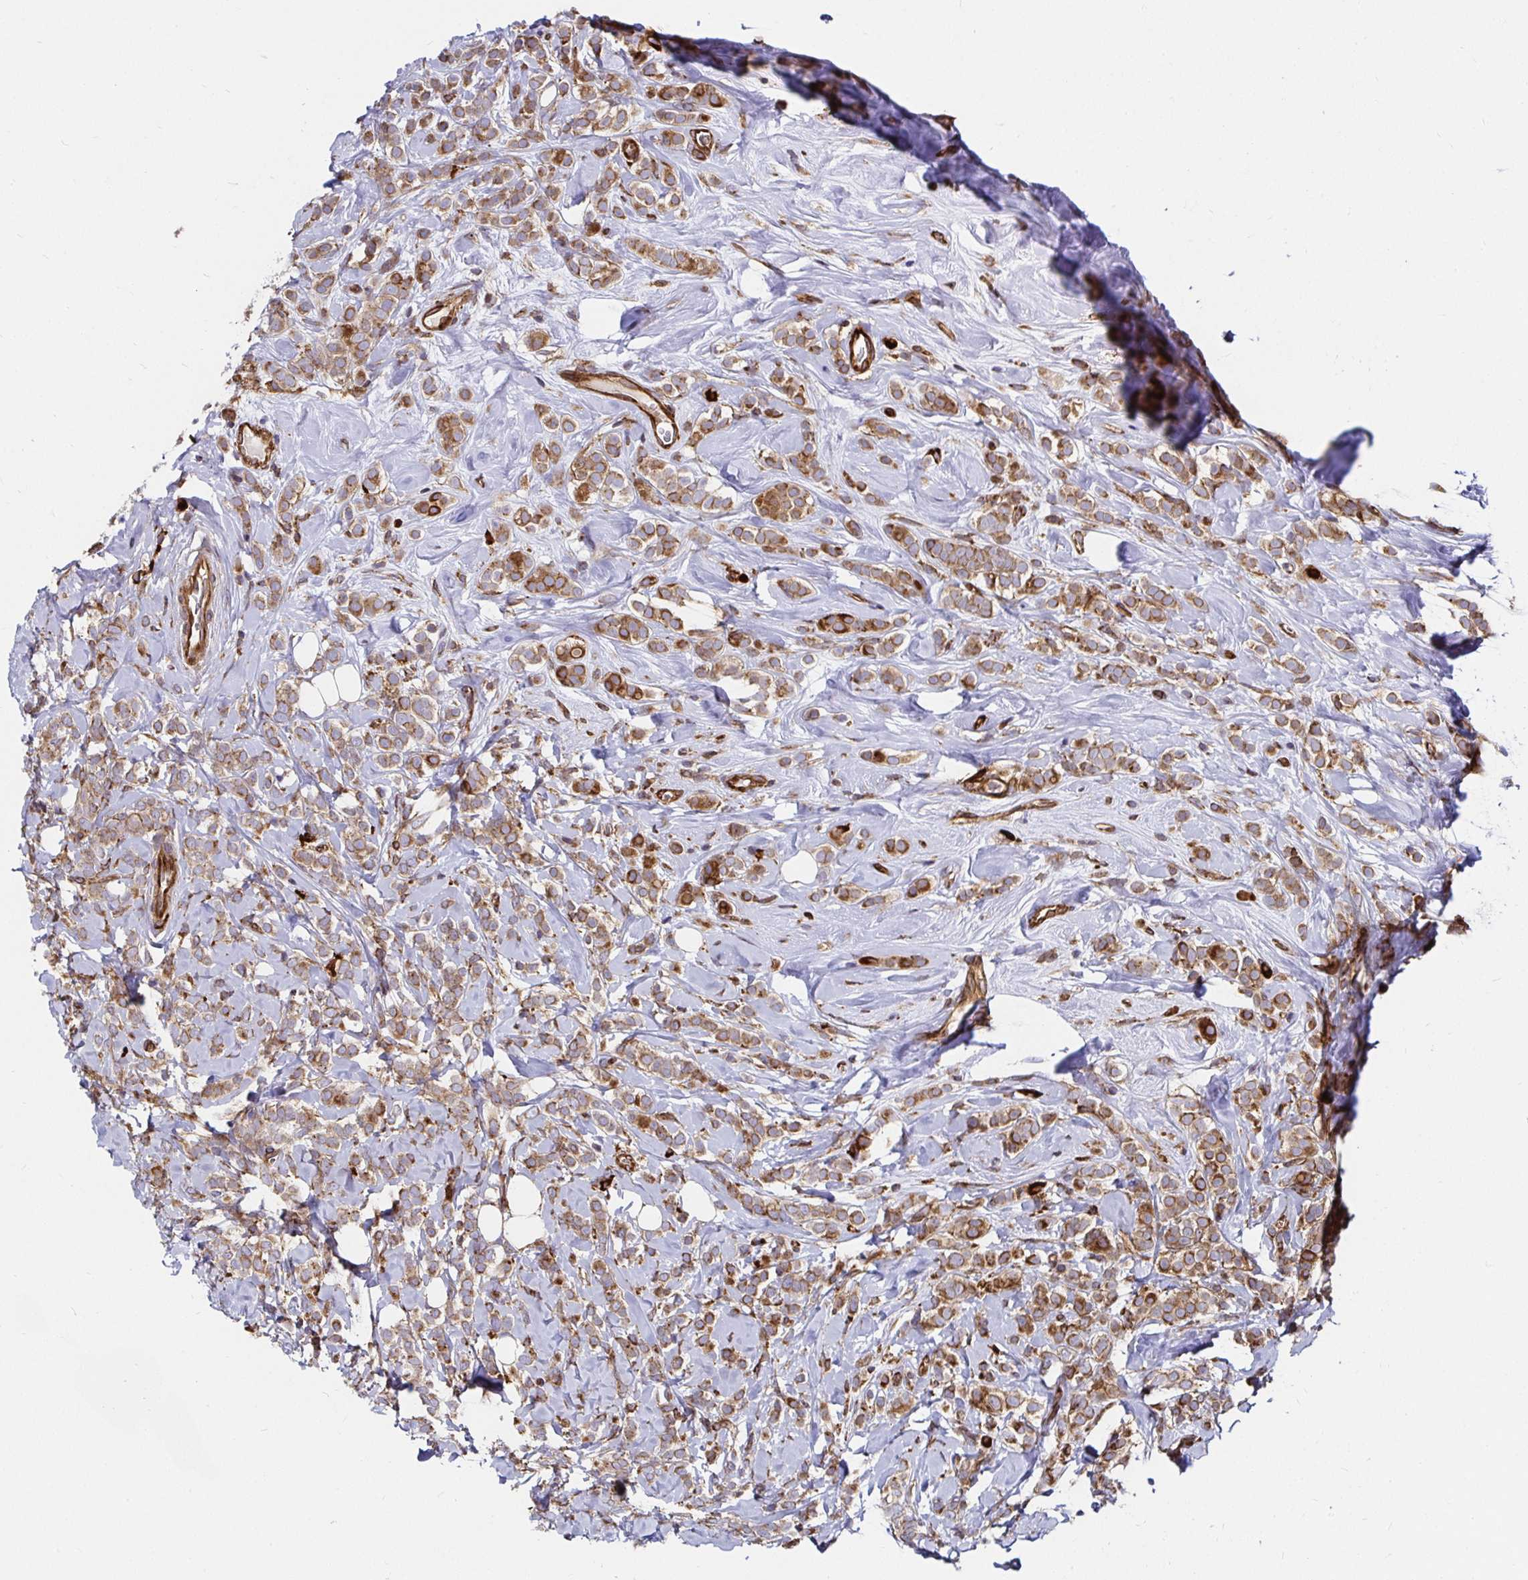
{"staining": {"intensity": "moderate", "quantity": ">75%", "location": "cytoplasmic/membranous"}, "tissue": "breast cancer", "cell_type": "Tumor cells", "image_type": "cancer", "snomed": [{"axis": "morphology", "description": "Lobular carcinoma"}, {"axis": "topography", "description": "Breast"}], "caption": "This photomicrograph reveals immunohistochemistry (IHC) staining of human breast lobular carcinoma, with medium moderate cytoplasmic/membranous positivity in approximately >75% of tumor cells.", "gene": "SMYD3", "patient": {"sex": "female", "age": 49}}